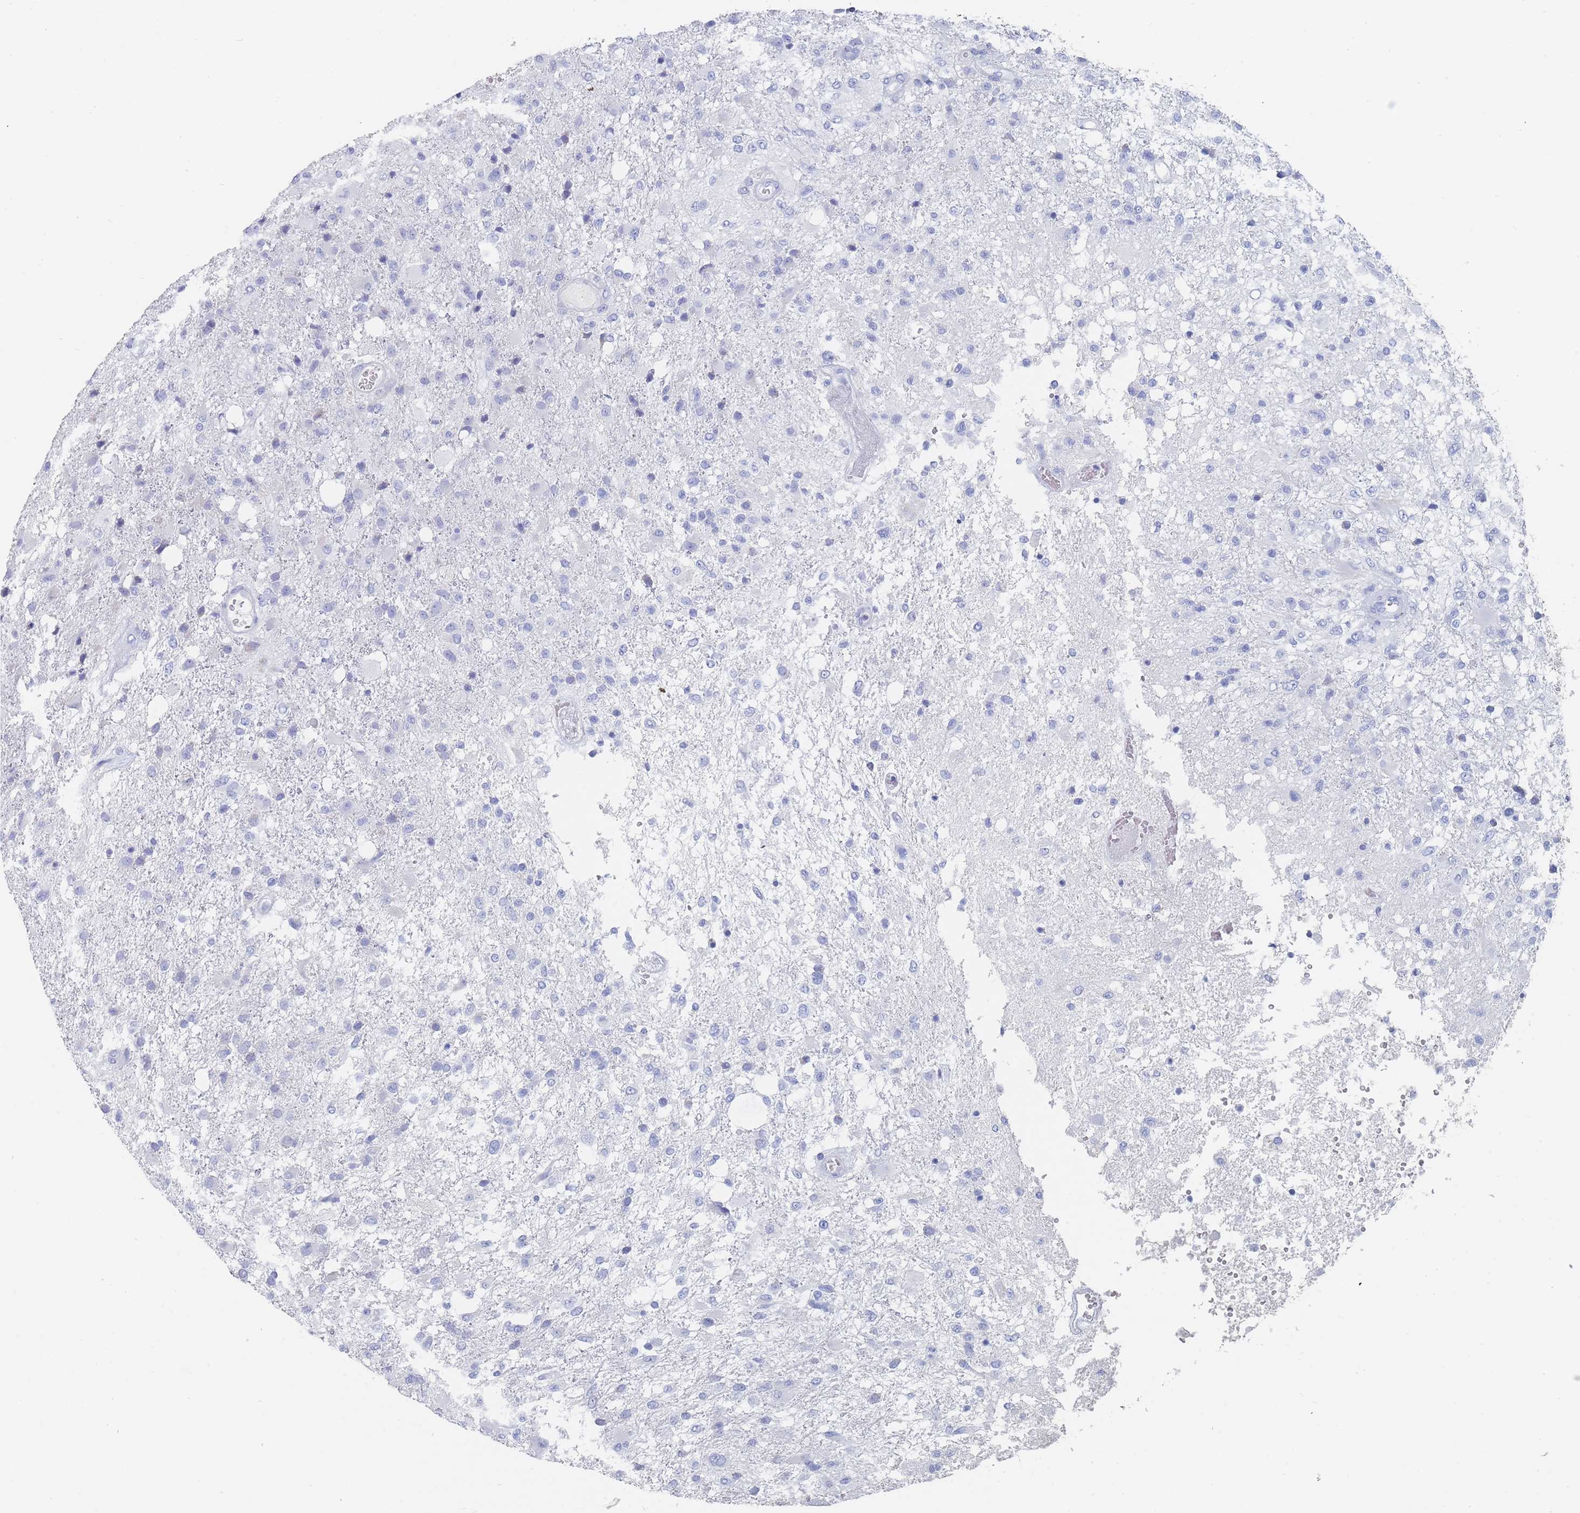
{"staining": {"intensity": "negative", "quantity": "none", "location": "none"}, "tissue": "glioma", "cell_type": "Tumor cells", "image_type": "cancer", "snomed": [{"axis": "morphology", "description": "Glioma, malignant, High grade"}, {"axis": "topography", "description": "Brain"}], "caption": "Immunohistochemistry of human glioma displays no expression in tumor cells.", "gene": "SLC25A35", "patient": {"sex": "female", "age": 74}}